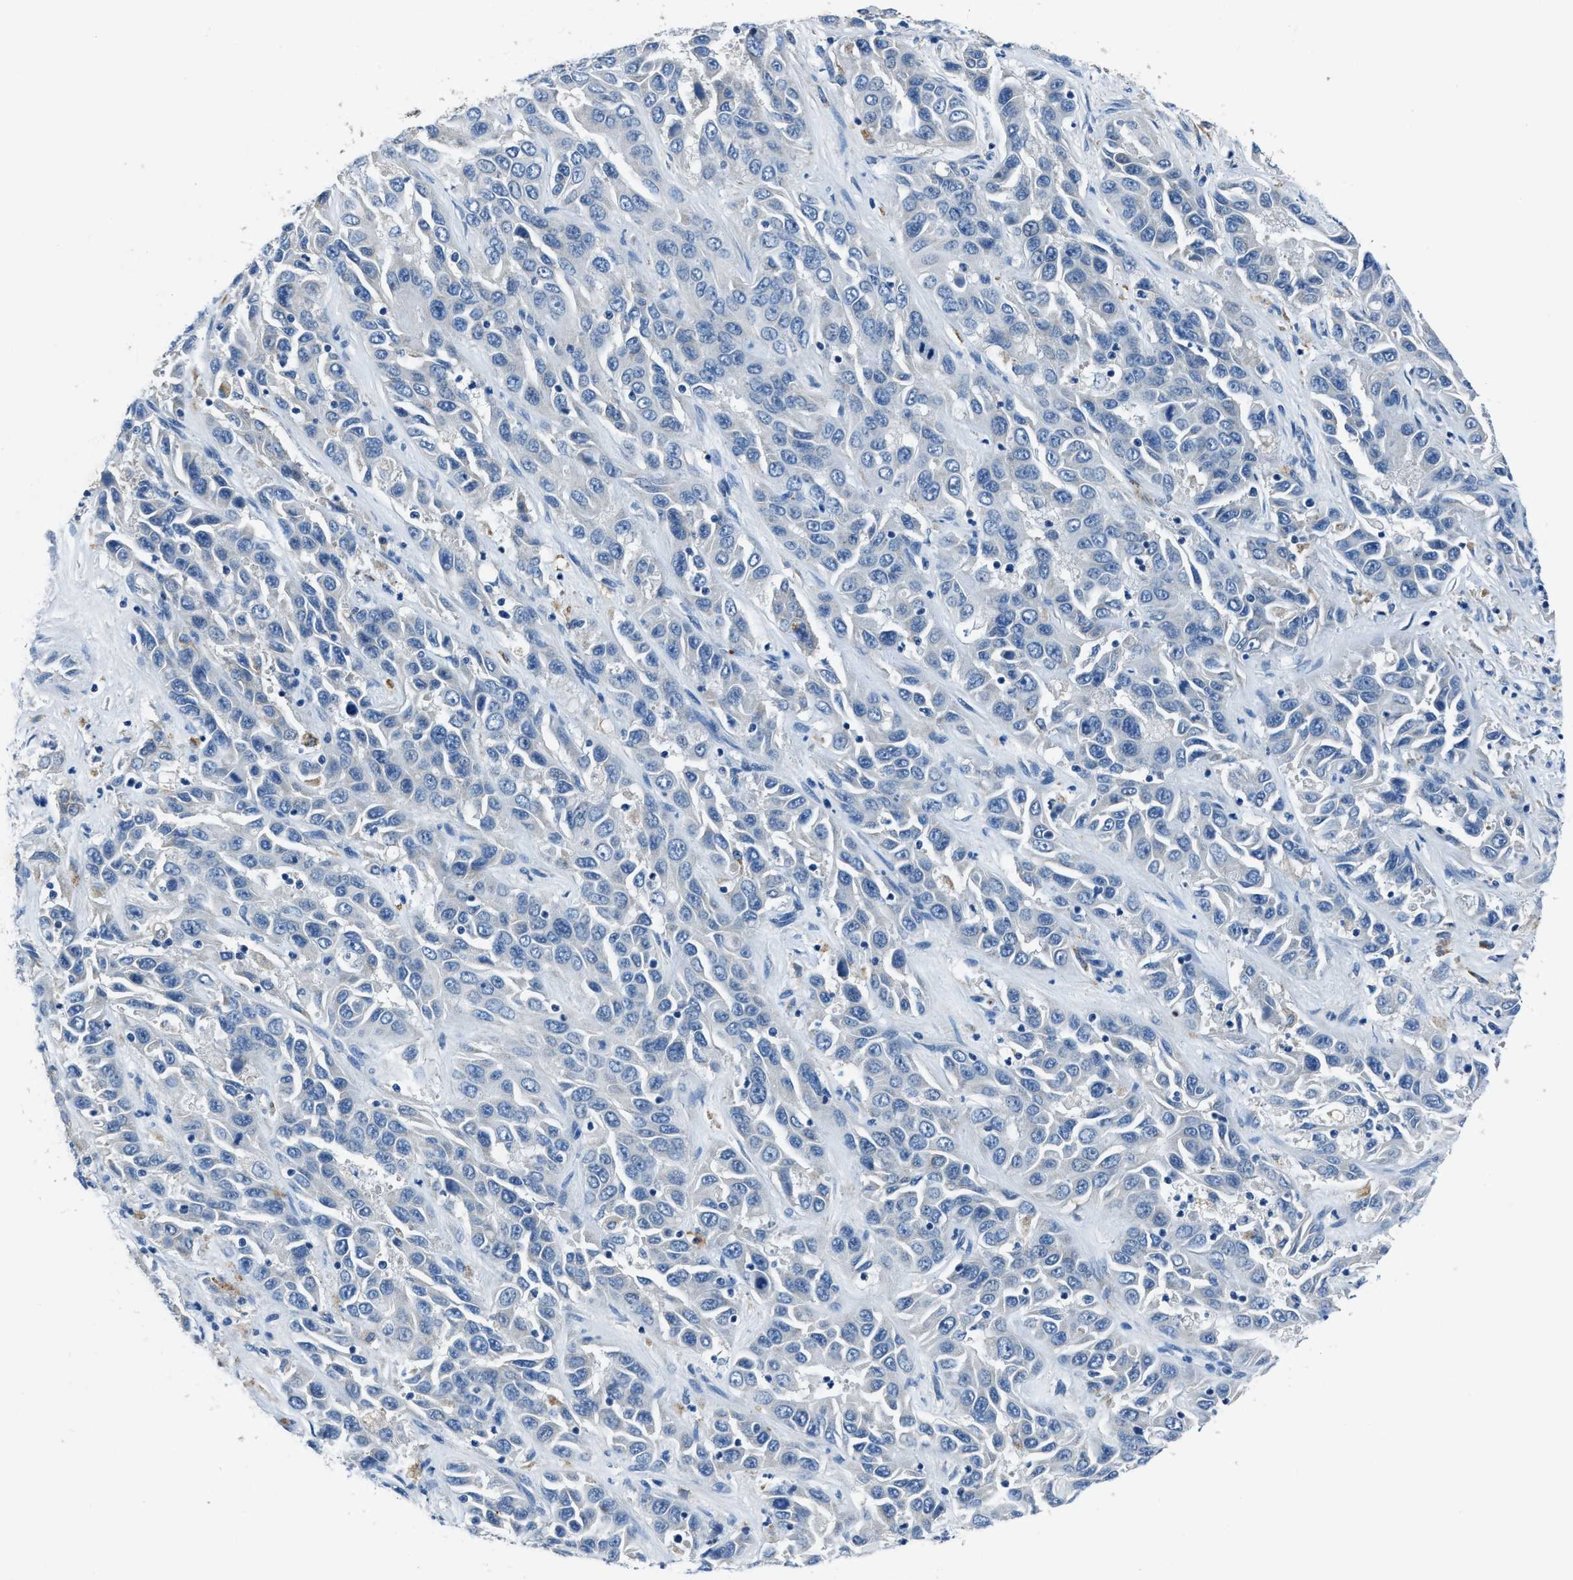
{"staining": {"intensity": "negative", "quantity": "none", "location": "none"}, "tissue": "liver cancer", "cell_type": "Tumor cells", "image_type": "cancer", "snomed": [{"axis": "morphology", "description": "Cholangiocarcinoma"}, {"axis": "topography", "description": "Liver"}], "caption": "High power microscopy micrograph of an immunohistochemistry micrograph of liver cancer (cholangiocarcinoma), revealing no significant expression in tumor cells.", "gene": "ADAM2", "patient": {"sex": "female", "age": 52}}